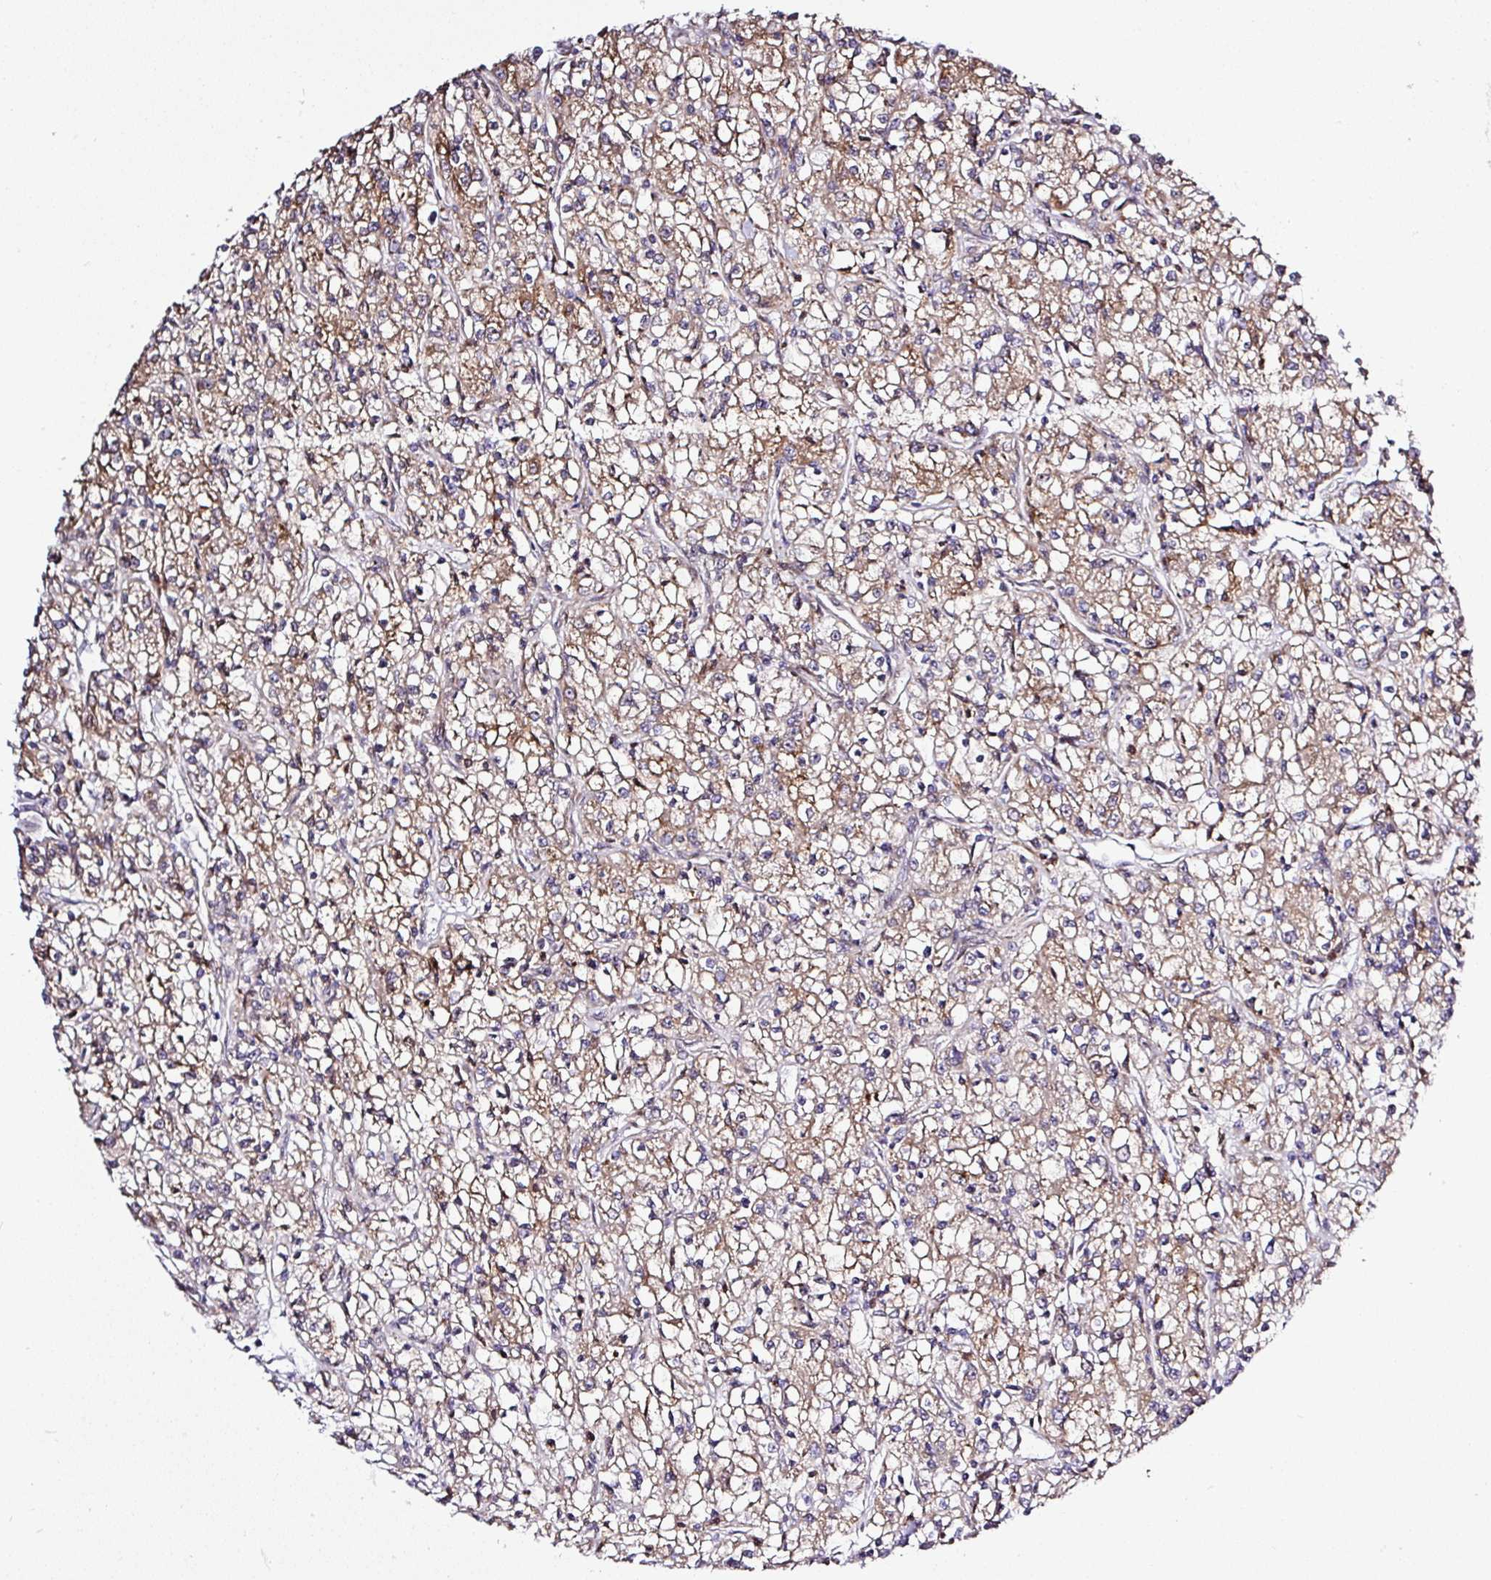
{"staining": {"intensity": "weak", "quantity": "25%-75%", "location": "cytoplasmic/membranous"}, "tissue": "renal cancer", "cell_type": "Tumor cells", "image_type": "cancer", "snomed": [{"axis": "morphology", "description": "Adenocarcinoma, NOS"}, {"axis": "topography", "description": "Kidney"}], "caption": "About 25%-75% of tumor cells in human renal cancer (adenocarcinoma) display weak cytoplasmic/membranous protein staining as visualized by brown immunohistochemical staining.", "gene": "FAM153A", "patient": {"sex": "female", "age": 59}}